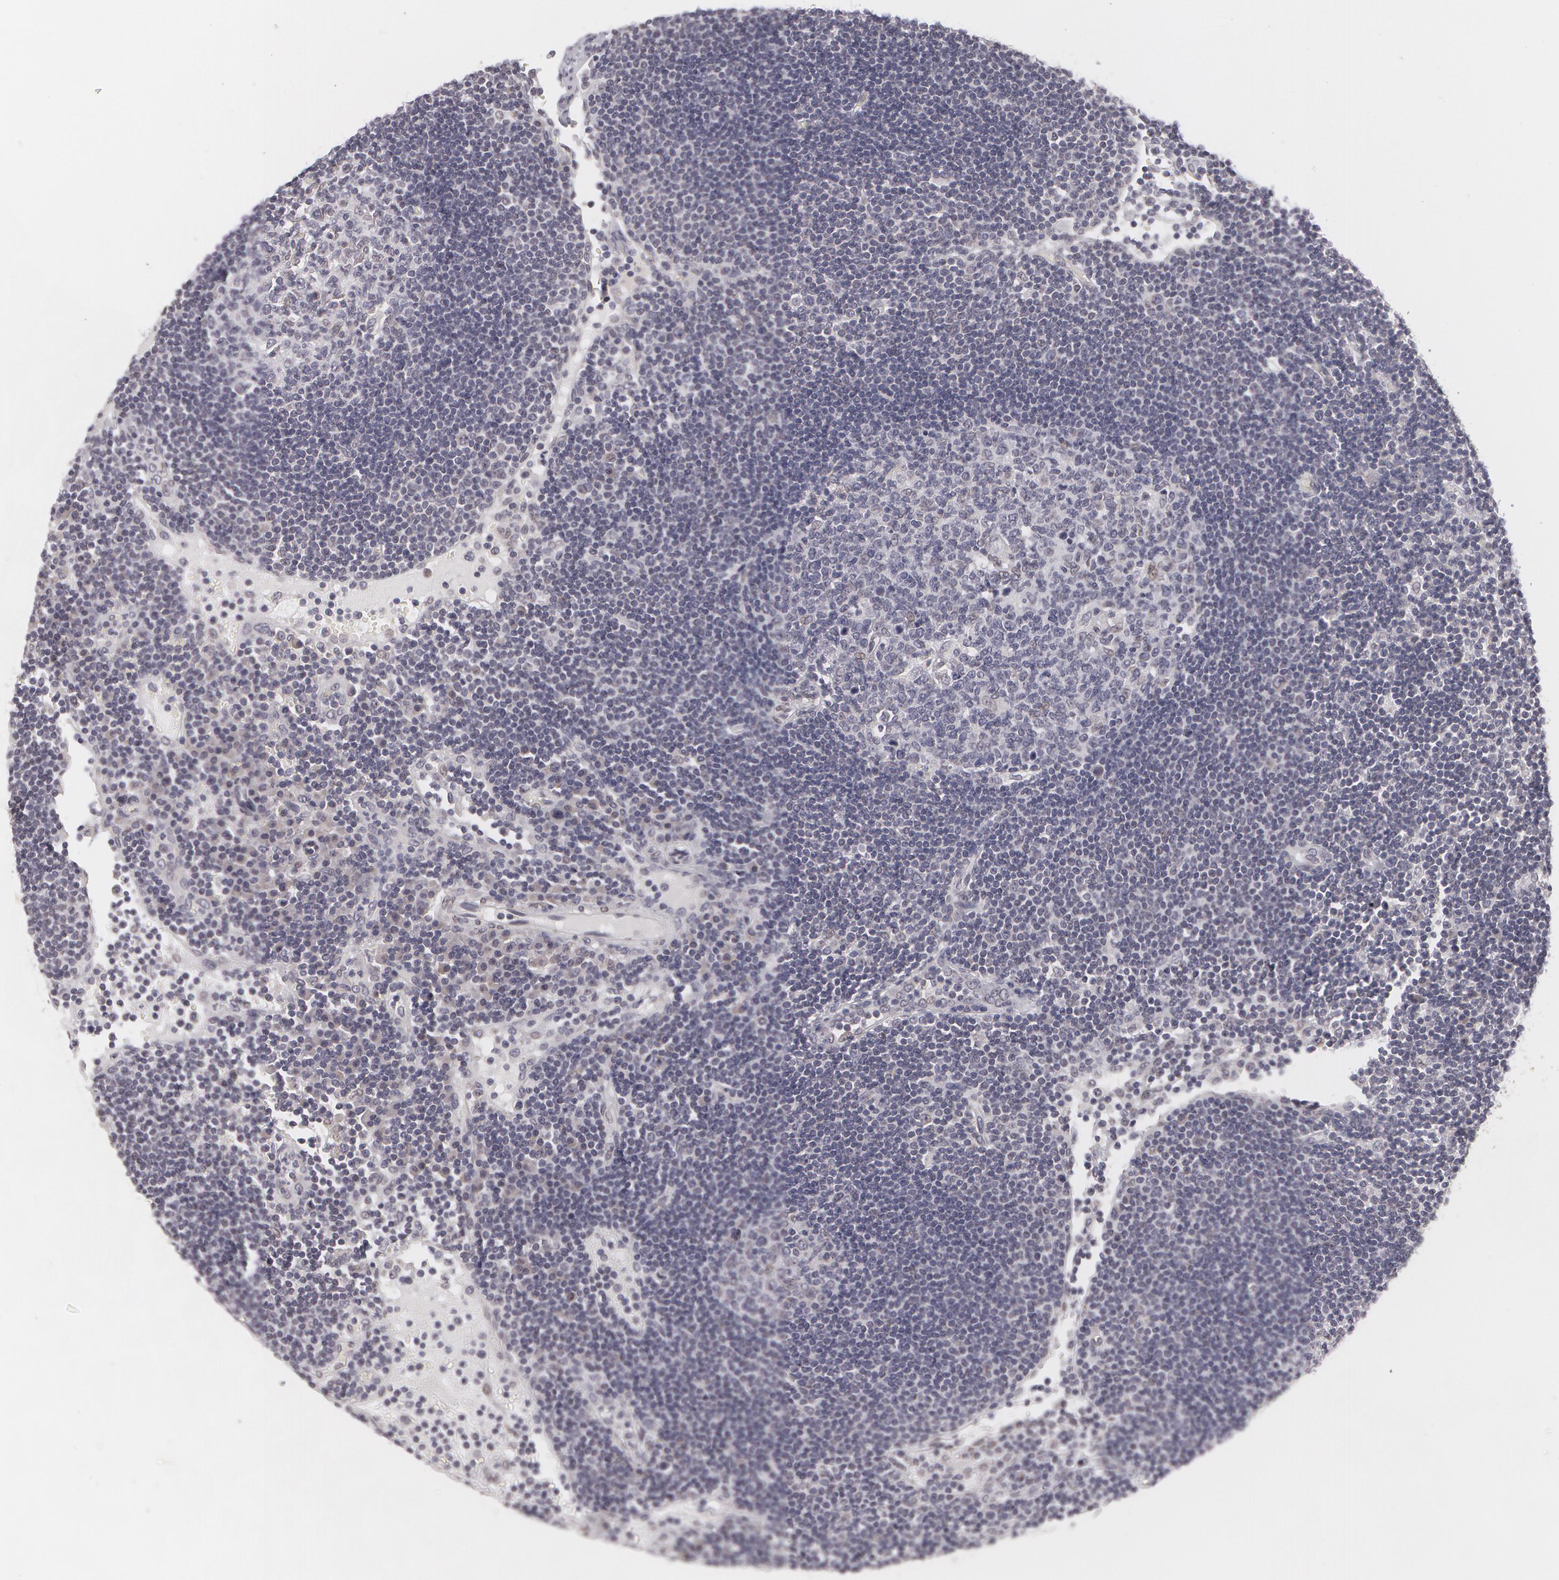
{"staining": {"intensity": "negative", "quantity": "none", "location": "none"}, "tissue": "lymph node", "cell_type": "Germinal center cells", "image_type": "normal", "snomed": [{"axis": "morphology", "description": "Normal tissue, NOS"}, {"axis": "topography", "description": "Lymph node"}], "caption": "This is a histopathology image of immunohistochemistry staining of normal lymph node, which shows no staining in germinal center cells.", "gene": "EMD", "patient": {"sex": "male", "age": 54}}